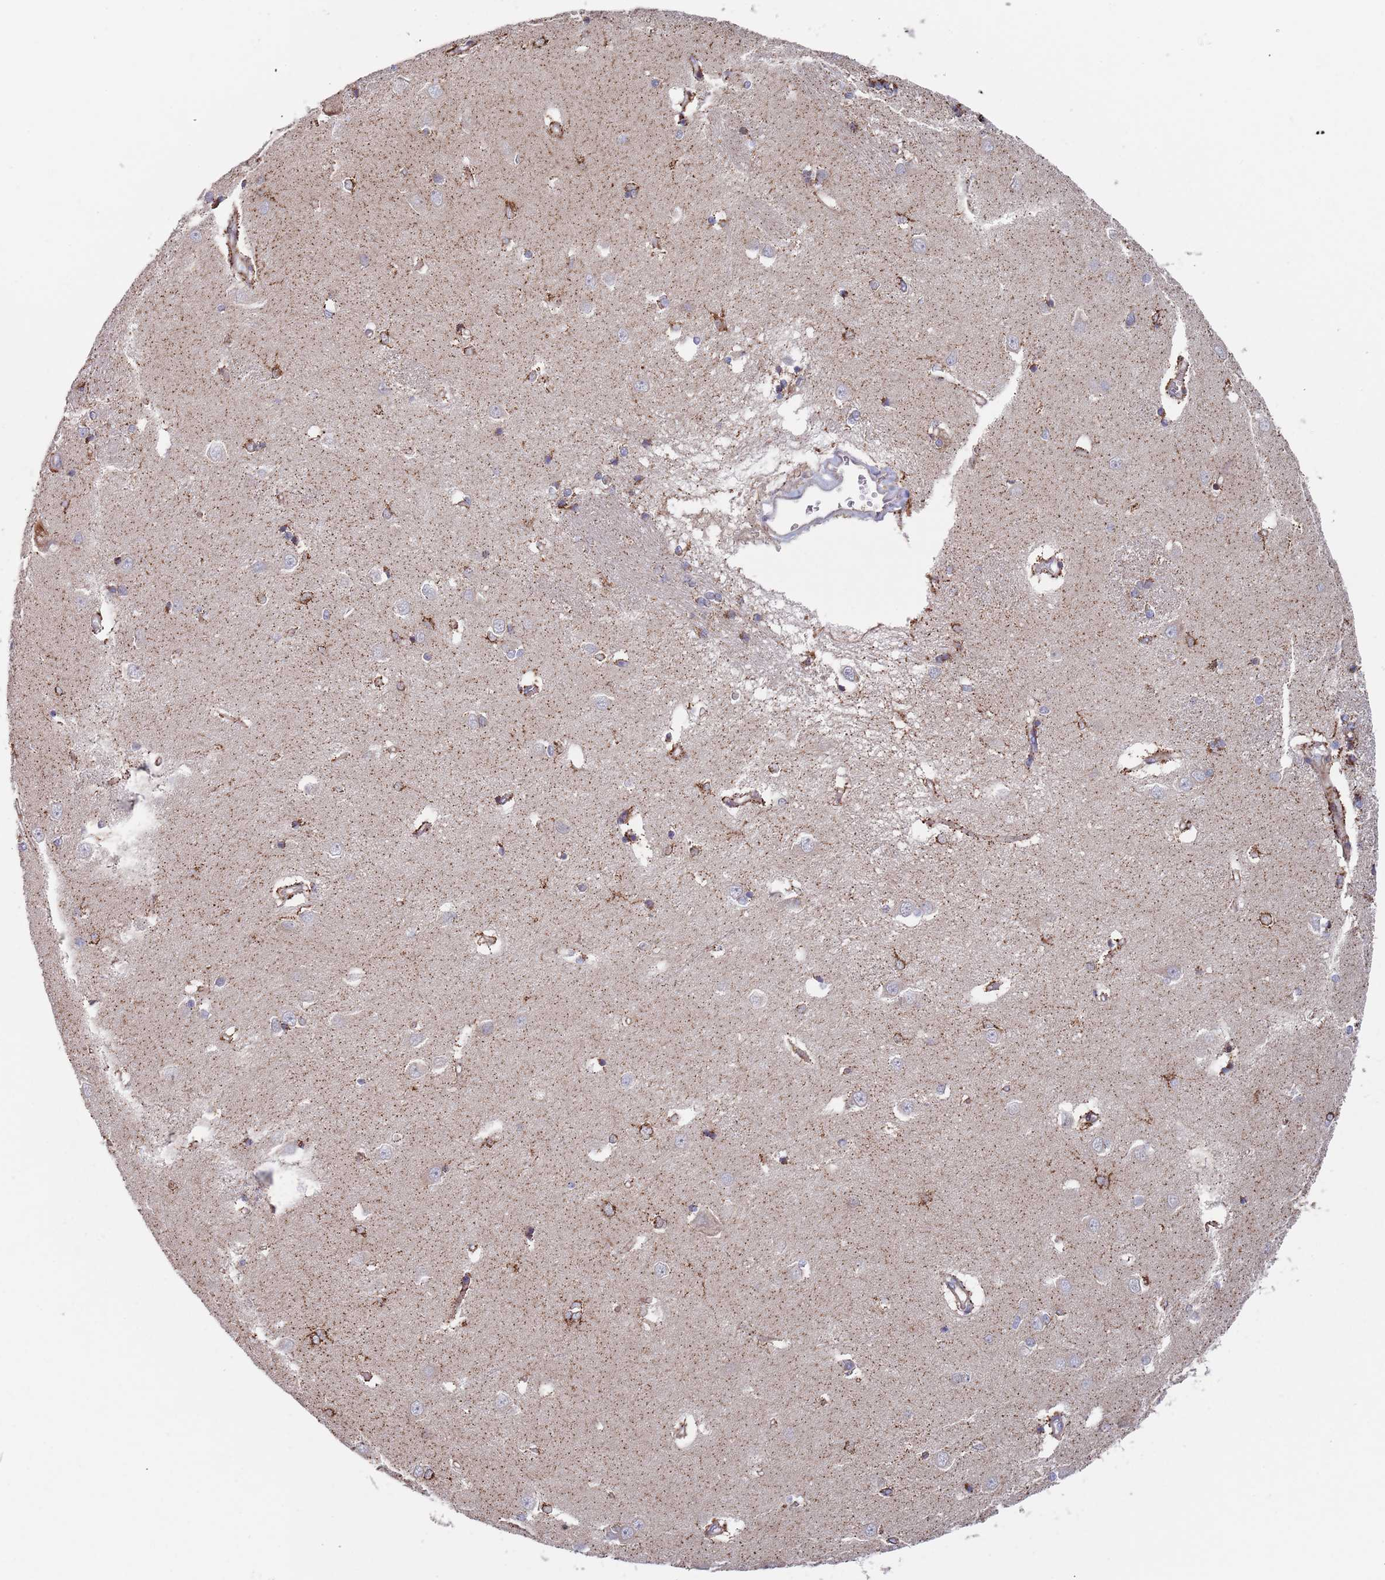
{"staining": {"intensity": "moderate", "quantity": "<25%", "location": "cytoplasmic/membranous"}, "tissue": "caudate", "cell_type": "Glial cells", "image_type": "normal", "snomed": [{"axis": "morphology", "description": "Normal tissue, NOS"}, {"axis": "topography", "description": "Lateral ventricle wall"}], "caption": "This micrograph shows immunohistochemistry staining of unremarkable human caudate, with low moderate cytoplasmic/membranous staining in approximately <25% of glial cells.", "gene": "ZNF140", "patient": {"sex": "male", "age": 37}}